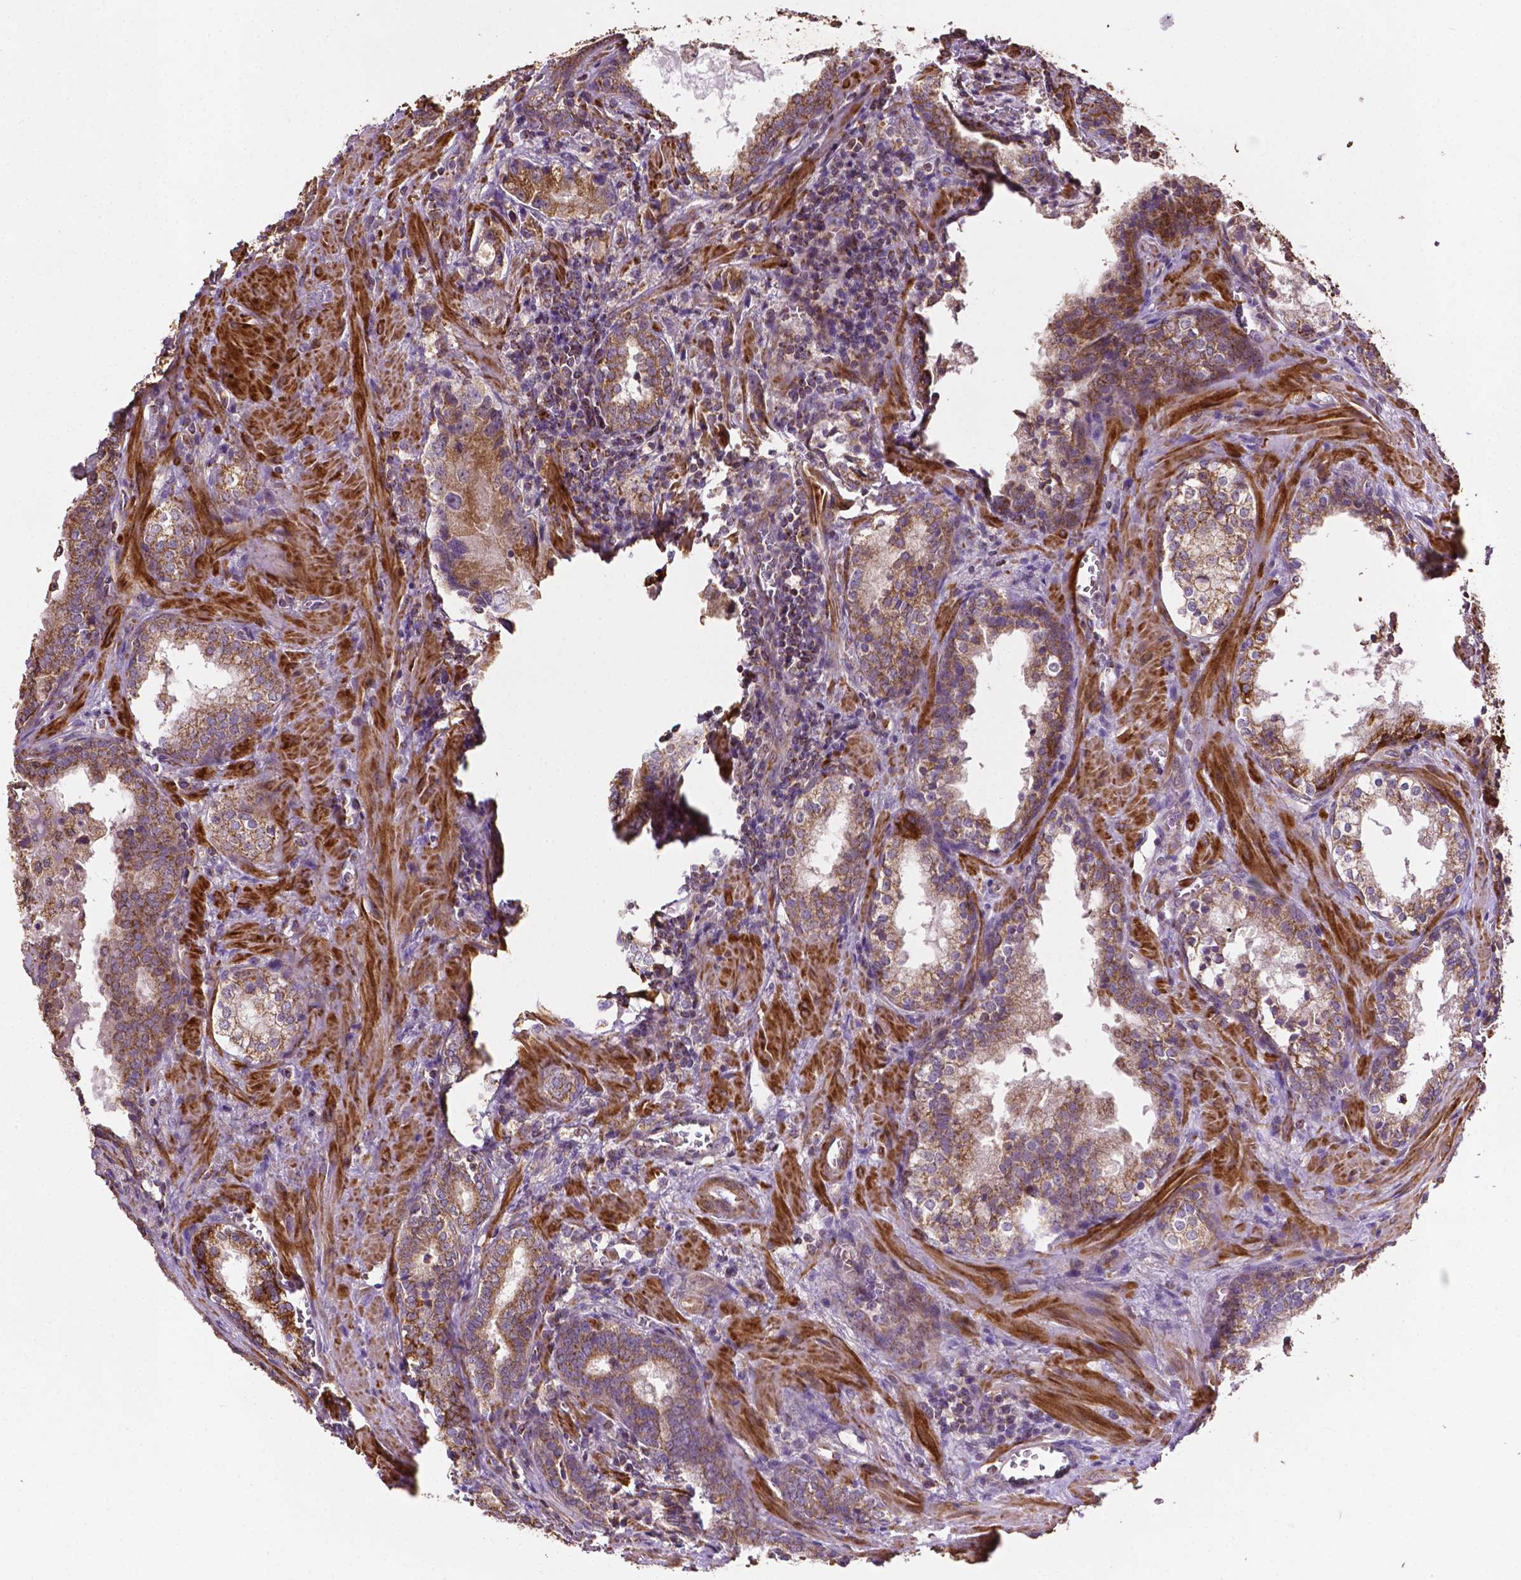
{"staining": {"intensity": "moderate", "quantity": ">75%", "location": "cytoplasmic/membranous"}, "tissue": "prostate cancer", "cell_type": "Tumor cells", "image_type": "cancer", "snomed": [{"axis": "morphology", "description": "Adenocarcinoma, NOS"}, {"axis": "topography", "description": "Prostate and seminal vesicle, NOS"}], "caption": "Immunohistochemical staining of human prostate adenocarcinoma displays medium levels of moderate cytoplasmic/membranous staining in approximately >75% of tumor cells.", "gene": "LRR1", "patient": {"sex": "male", "age": 63}}